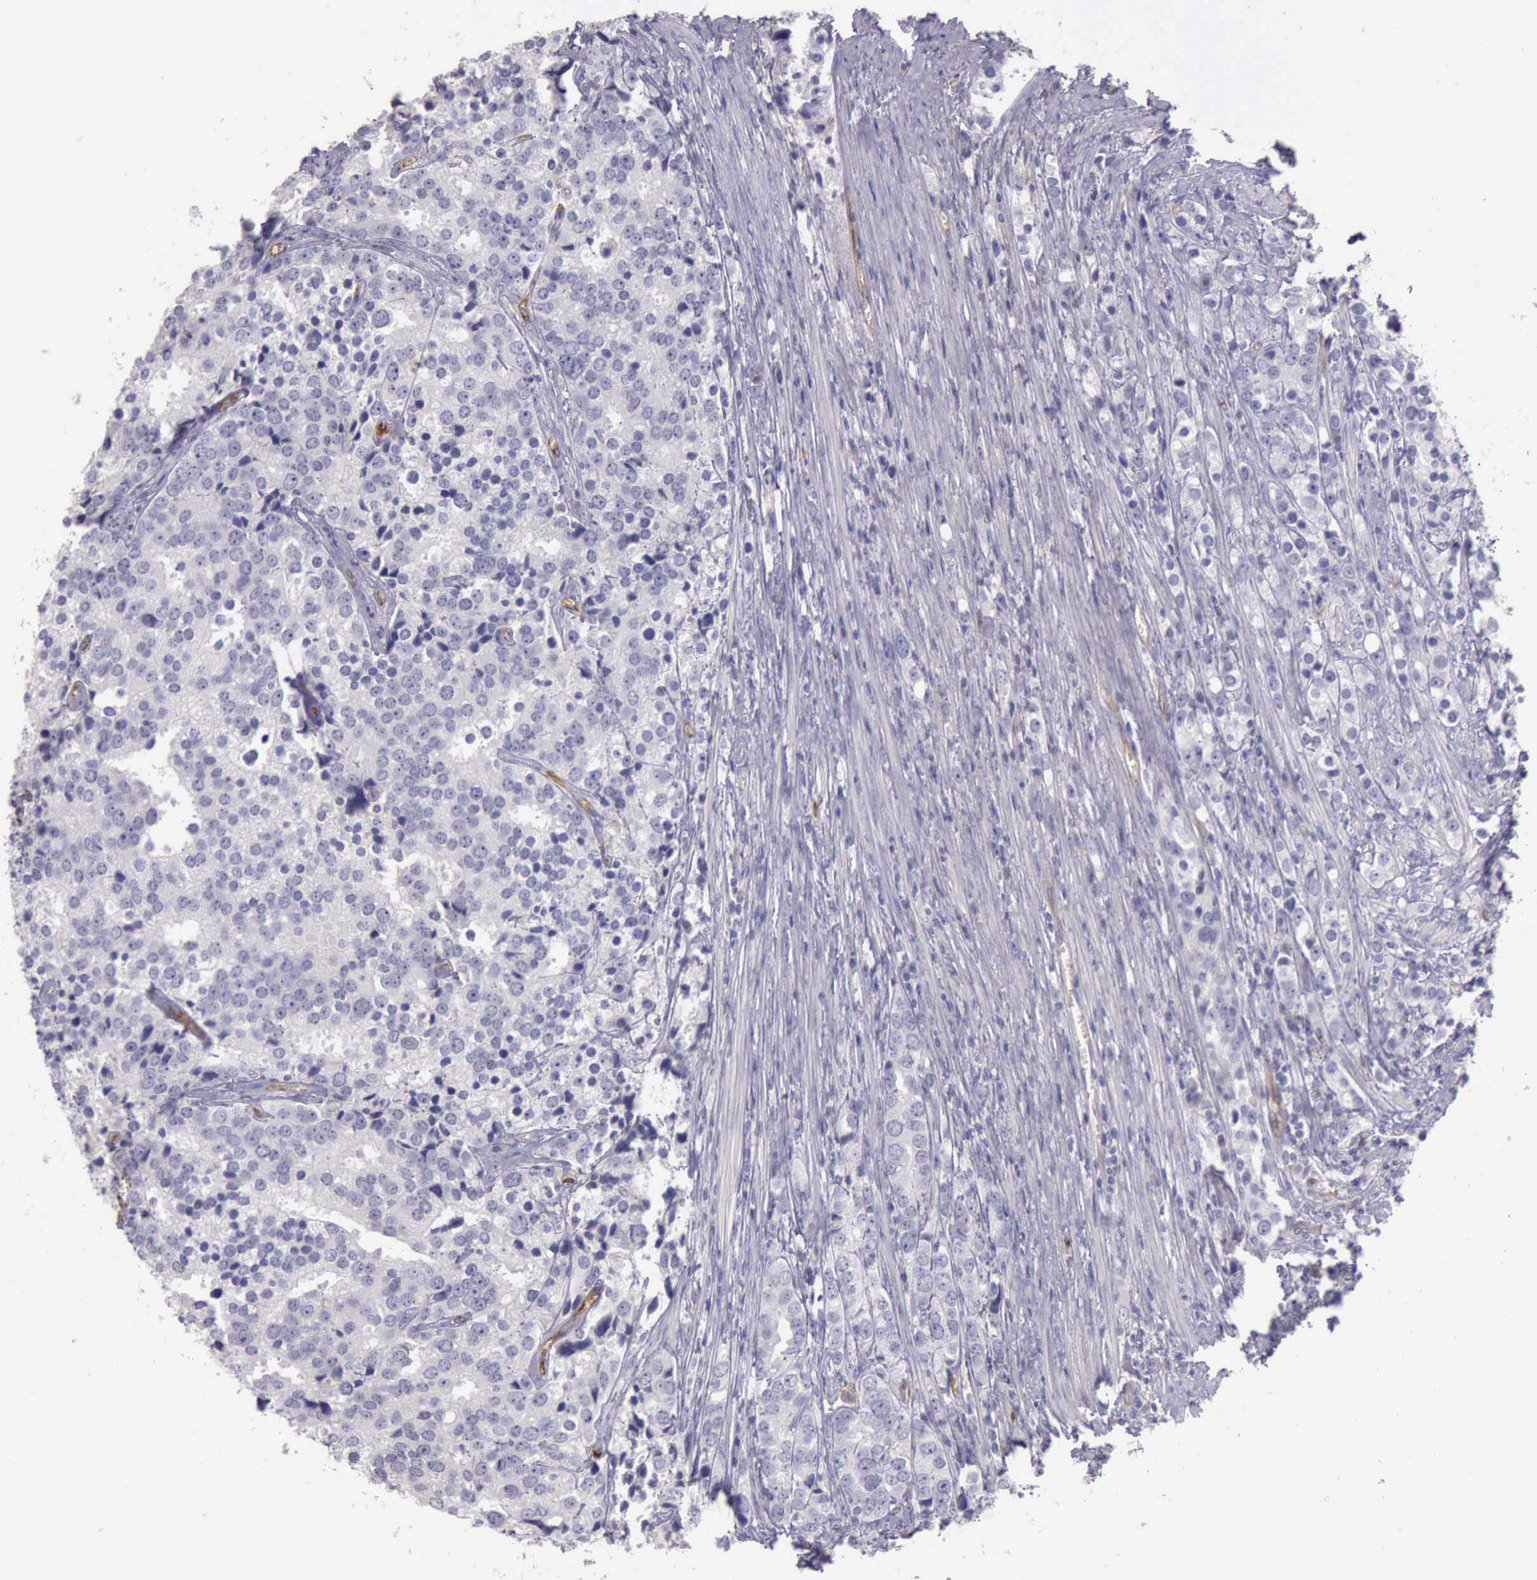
{"staining": {"intensity": "negative", "quantity": "none", "location": "none"}, "tissue": "prostate cancer", "cell_type": "Tumor cells", "image_type": "cancer", "snomed": [{"axis": "morphology", "description": "Adenocarcinoma, High grade"}, {"axis": "topography", "description": "Prostate"}], "caption": "Immunohistochemistry (IHC) of human prostate high-grade adenocarcinoma displays no positivity in tumor cells.", "gene": "TCEANC", "patient": {"sex": "male", "age": 71}}